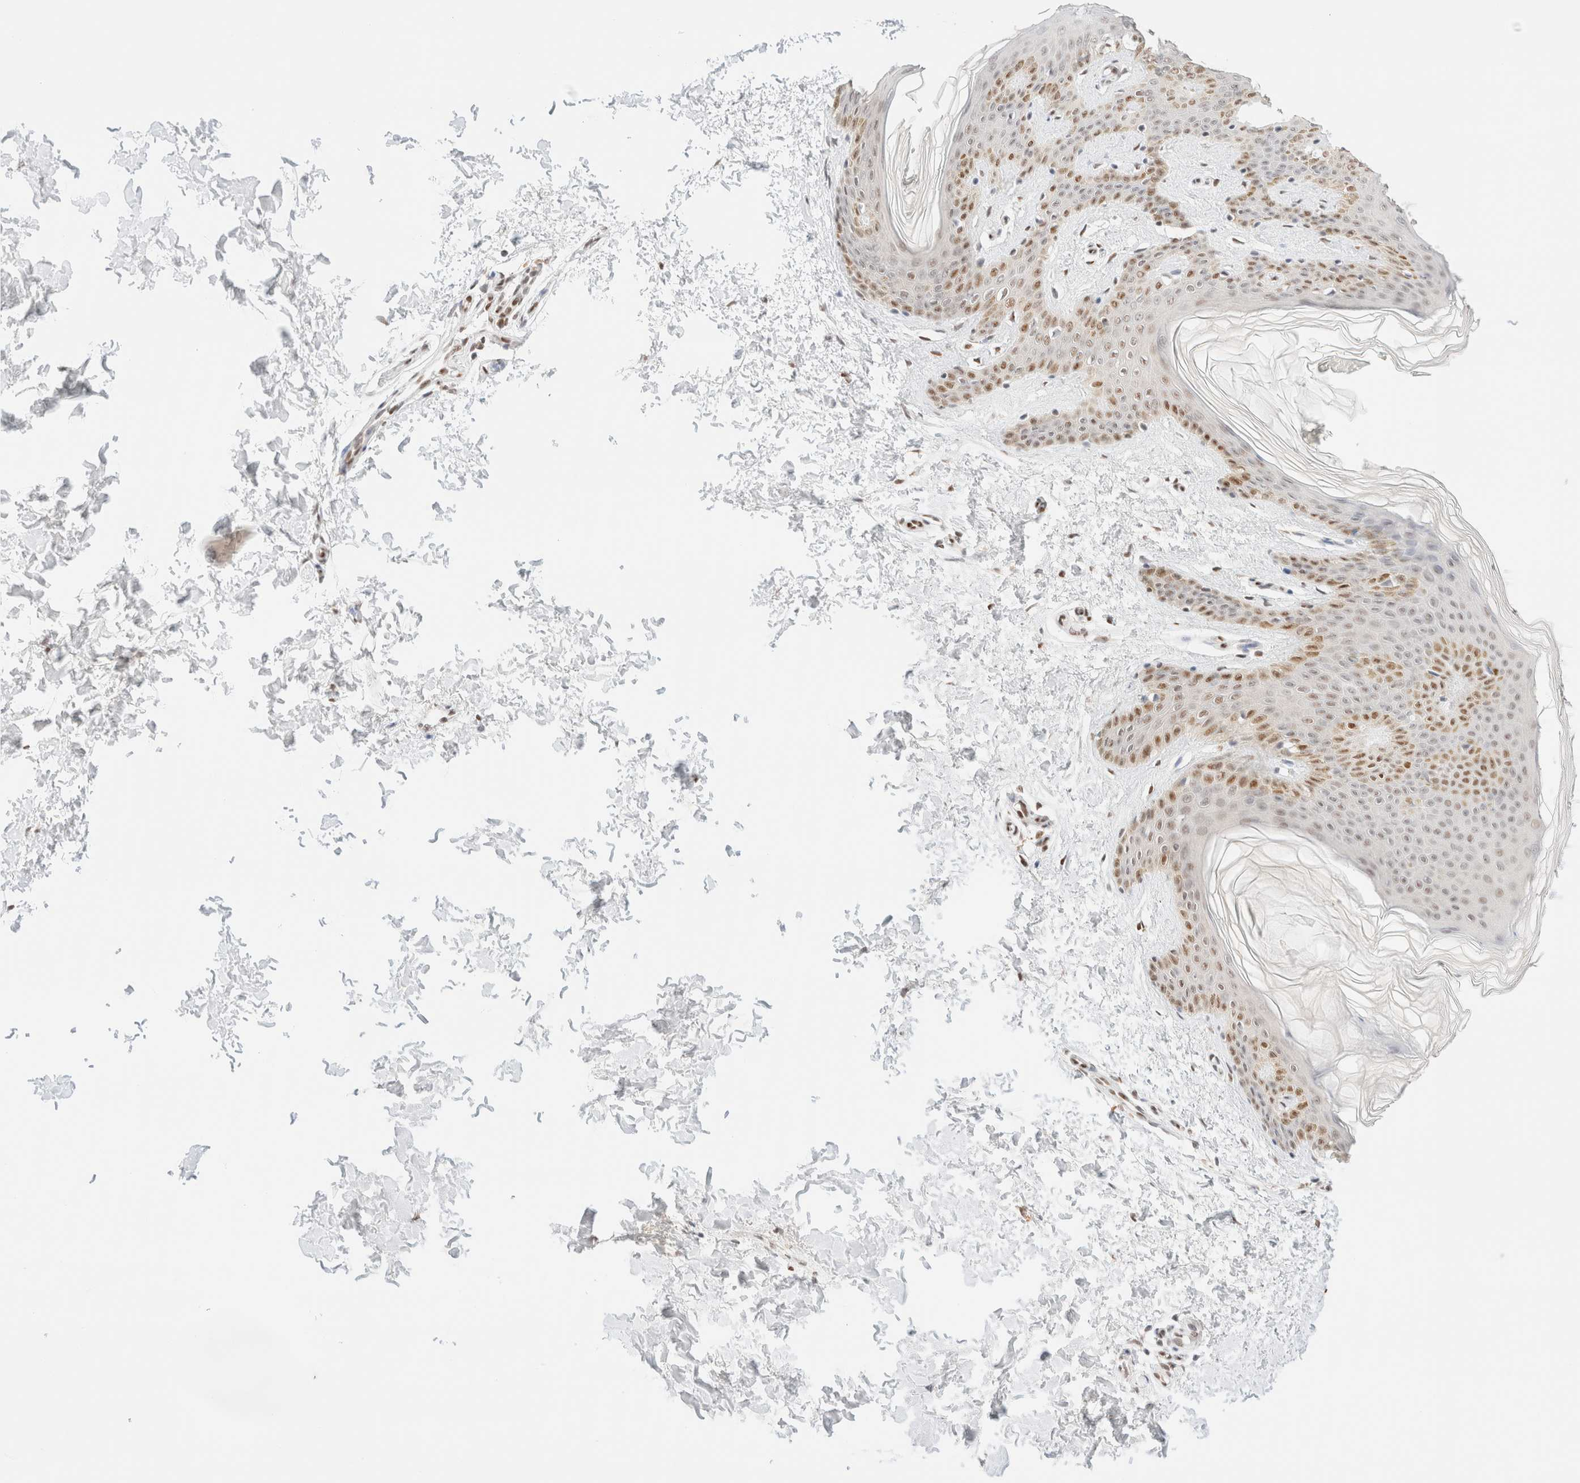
{"staining": {"intensity": "moderate", "quantity": ">75%", "location": "nuclear"}, "tissue": "skin", "cell_type": "Fibroblasts", "image_type": "normal", "snomed": [{"axis": "morphology", "description": "Normal tissue, NOS"}, {"axis": "morphology", "description": "Neoplasm, benign, NOS"}, {"axis": "topography", "description": "Skin"}, {"axis": "topography", "description": "Soft tissue"}], "caption": "Immunohistochemistry (IHC) staining of benign skin, which shows medium levels of moderate nuclear staining in approximately >75% of fibroblasts indicating moderate nuclear protein positivity. The staining was performed using DAB (brown) for protein detection and nuclei were counterstained in hematoxylin (blue).", "gene": "CIC", "patient": {"sex": "male", "age": 26}}